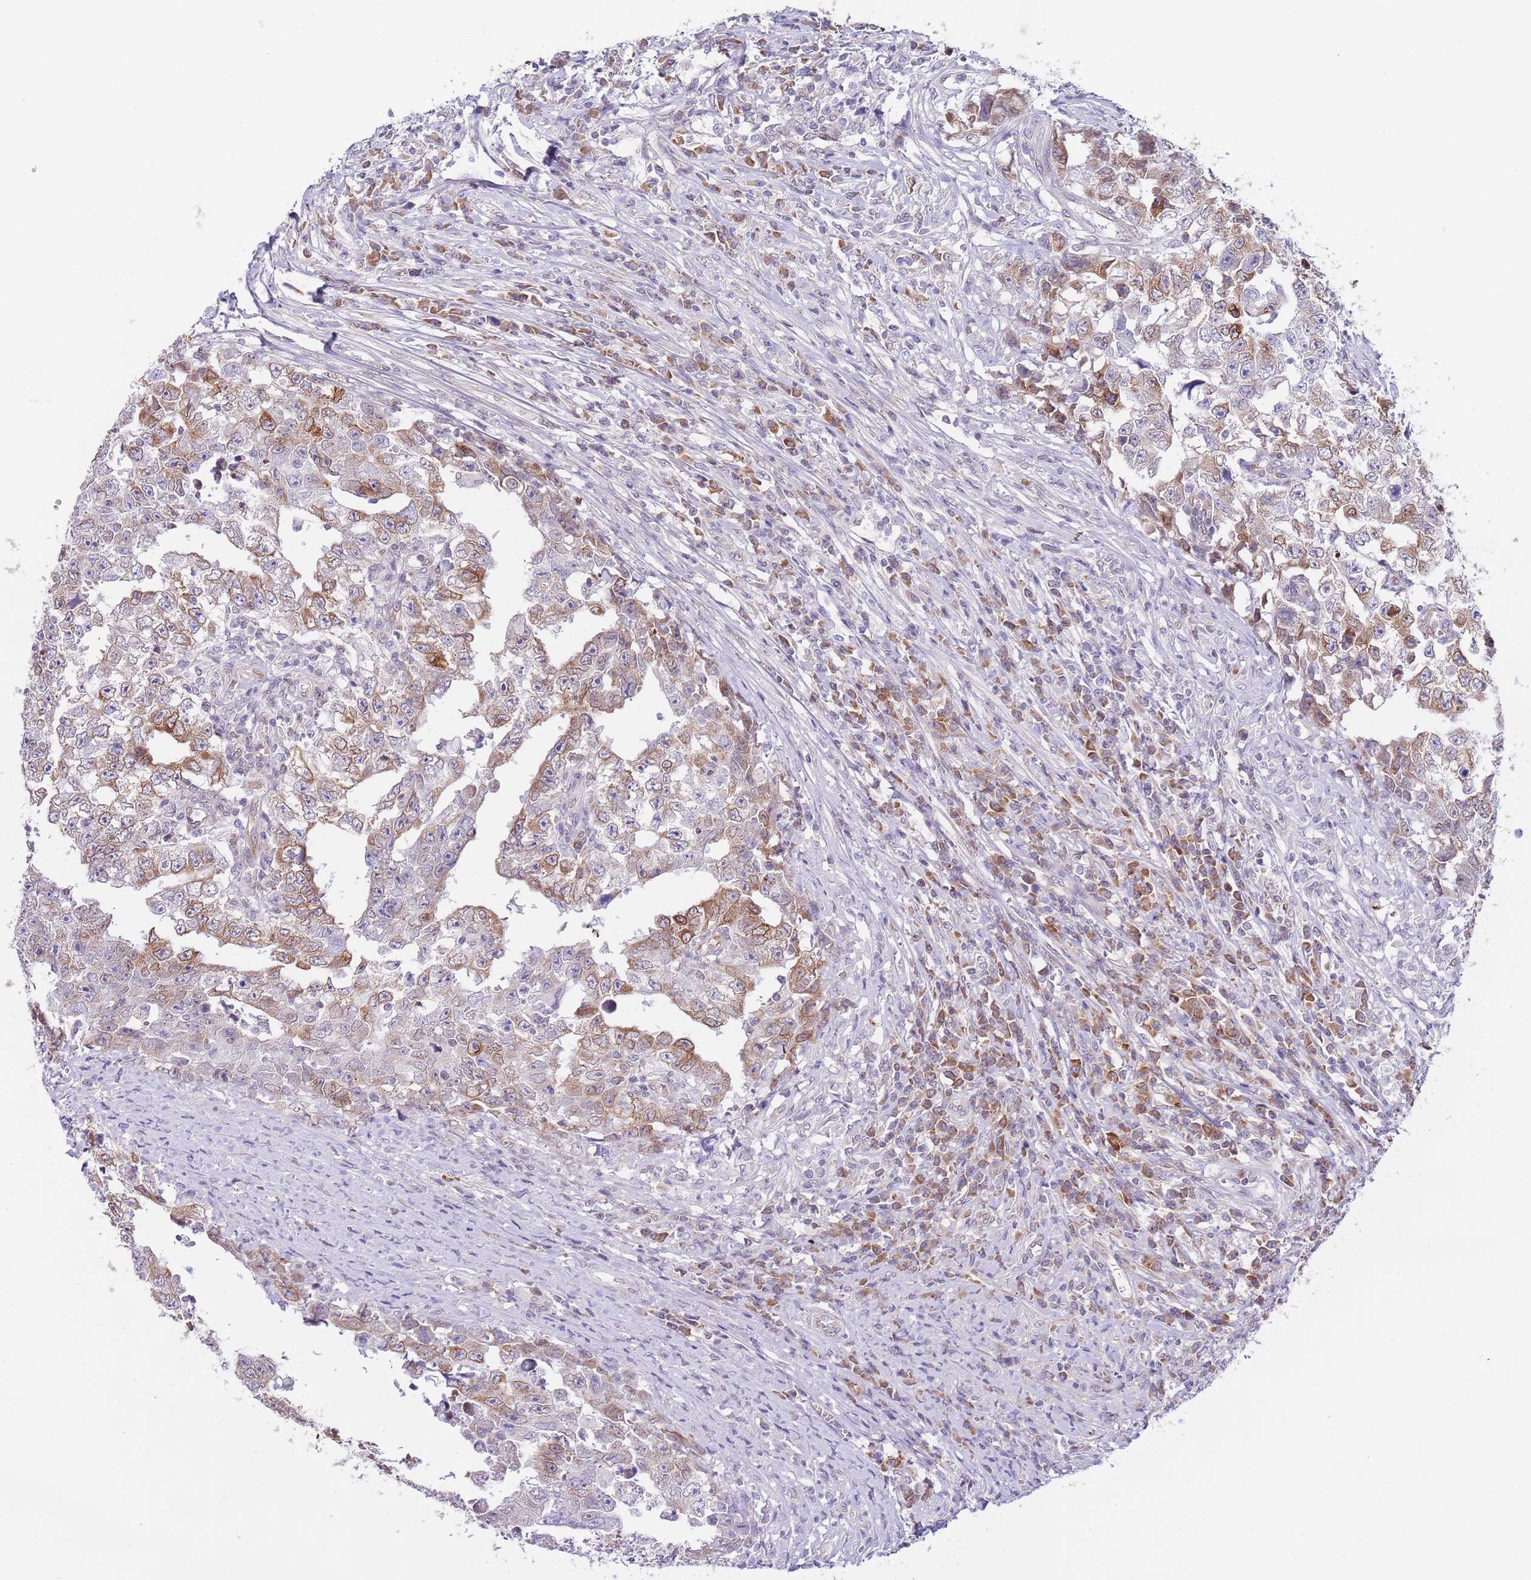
{"staining": {"intensity": "moderate", "quantity": "25%-75%", "location": "cytoplasmic/membranous"}, "tissue": "testis cancer", "cell_type": "Tumor cells", "image_type": "cancer", "snomed": [{"axis": "morphology", "description": "Carcinoma, Embryonal, NOS"}, {"axis": "topography", "description": "Testis"}], "caption": "Protein expression analysis of testis embryonal carcinoma displays moderate cytoplasmic/membranous positivity in approximately 25%-75% of tumor cells. Nuclei are stained in blue.", "gene": "EBPL", "patient": {"sex": "male", "age": 25}}